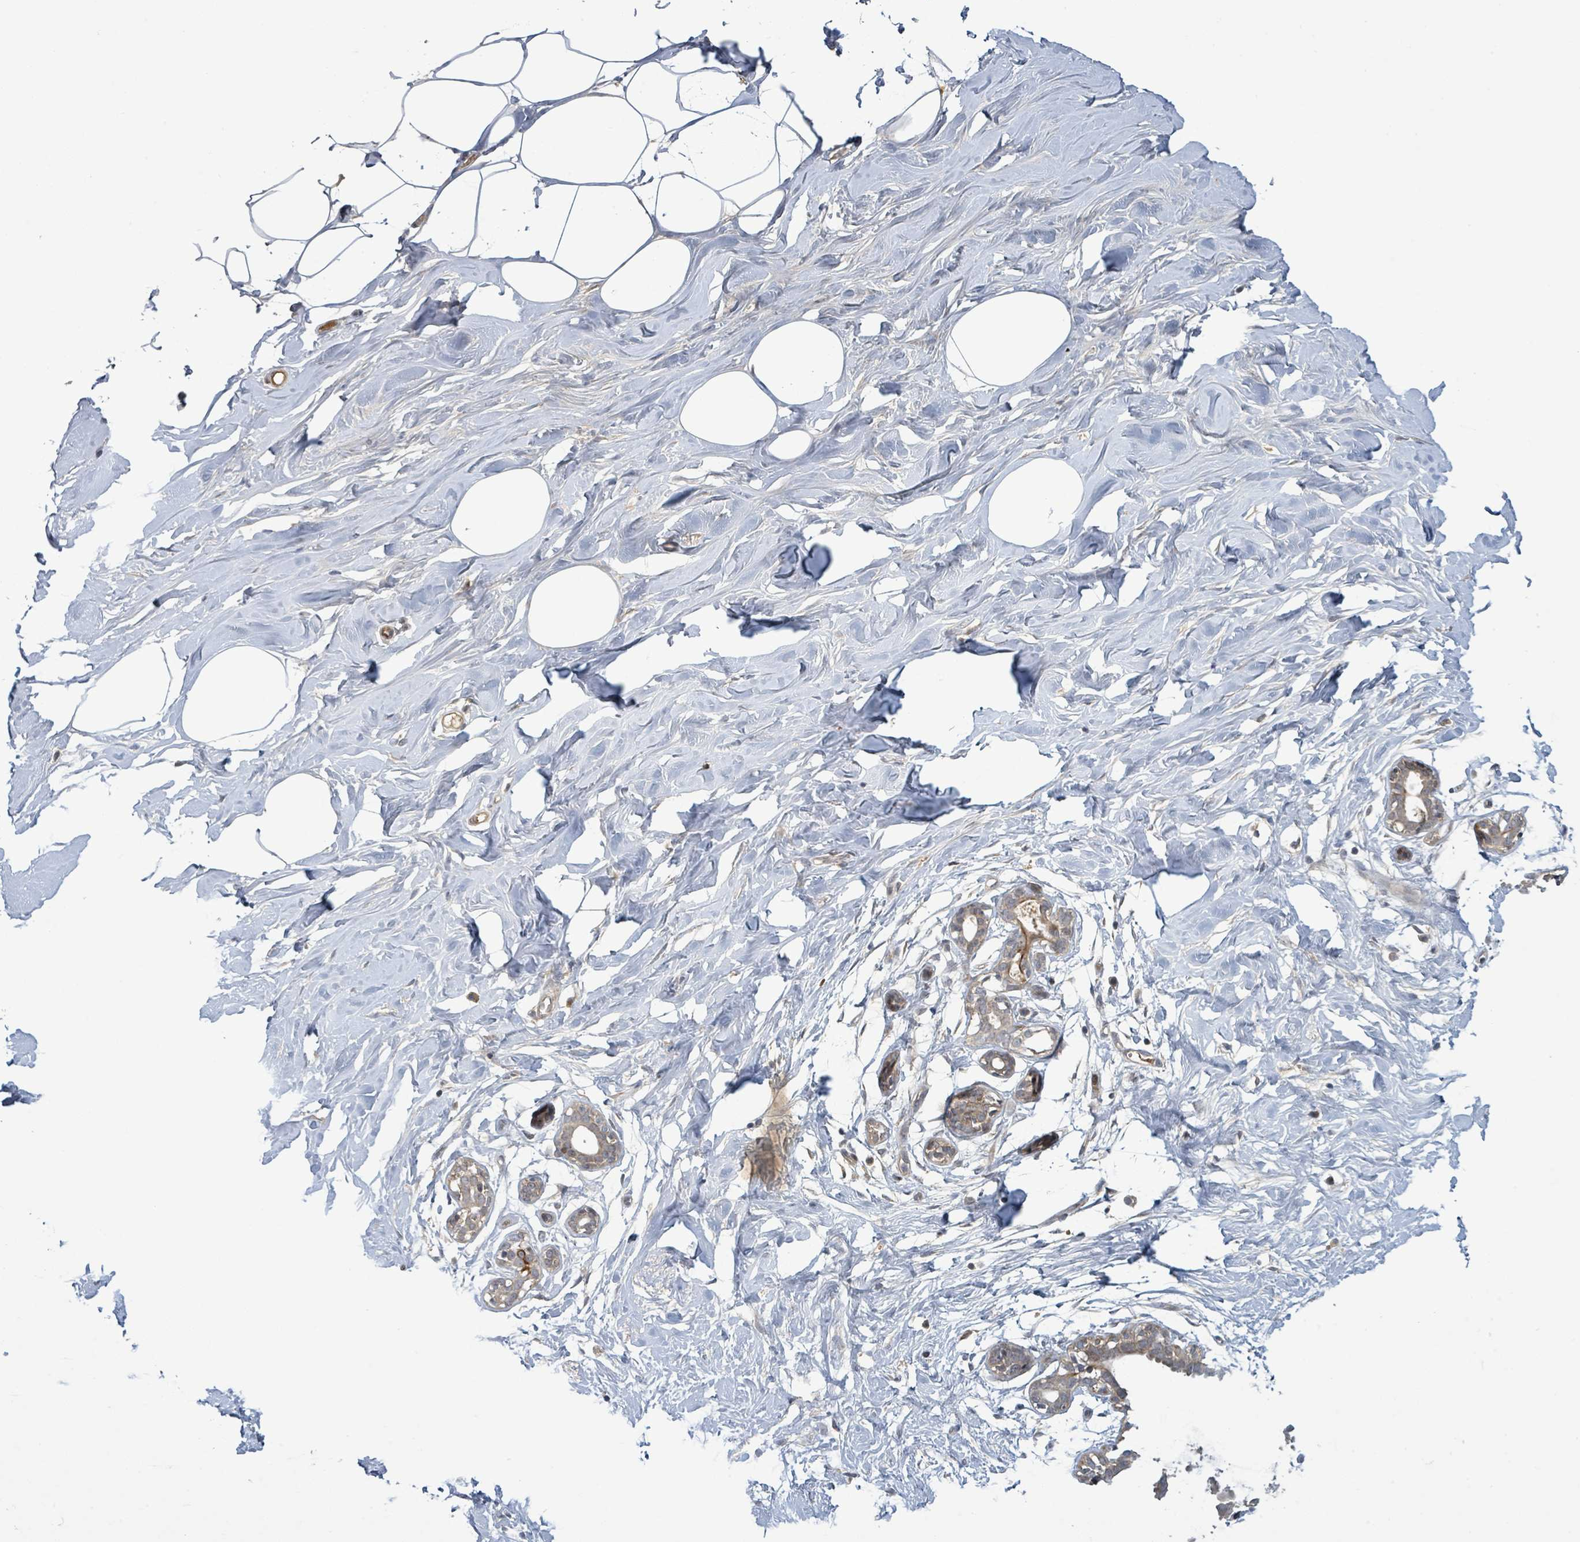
{"staining": {"intensity": "weak", "quantity": "<25%", "location": "cytoplasmic/membranous"}, "tissue": "breast", "cell_type": "Adipocytes", "image_type": "normal", "snomed": [{"axis": "morphology", "description": "Normal tissue, NOS"}, {"axis": "topography", "description": "Breast"}], "caption": "DAB immunohistochemical staining of benign breast exhibits no significant positivity in adipocytes.", "gene": "ITGA11", "patient": {"sex": "female", "age": 27}}